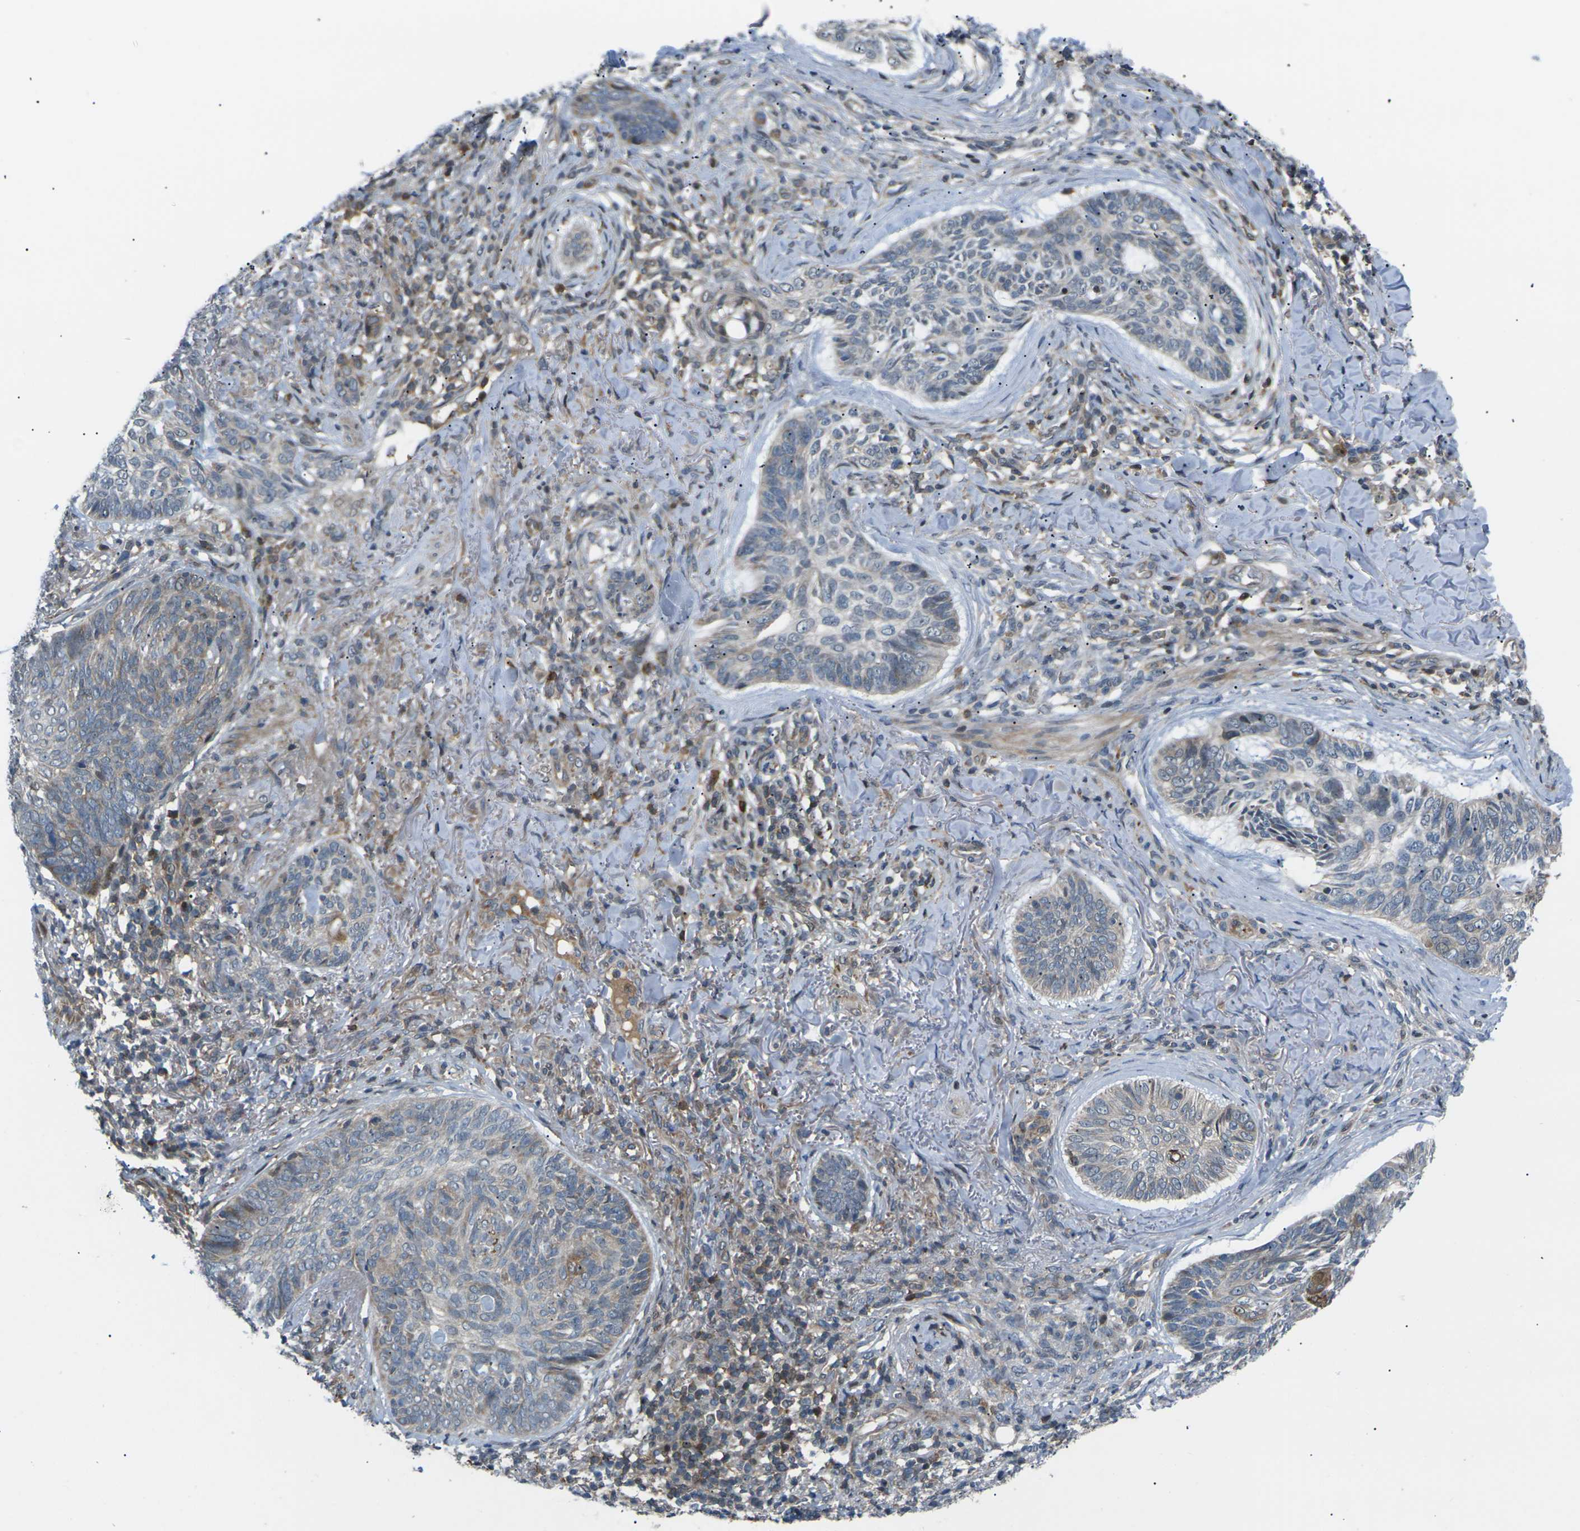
{"staining": {"intensity": "negative", "quantity": "none", "location": "none"}, "tissue": "skin cancer", "cell_type": "Tumor cells", "image_type": "cancer", "snomed": [{"axis": "morphology", "description": "Basal cell carcinoma"}, {"axis": "topography", "description": "Skin"}], "caption": "DAB (3,3'-diaminobenzidine) immunohistochemical staining of human basal cell carcinoma (skin) displays no significant expression in tumor cells.", "gene": "RPS6KA3", "patient": {"sex": "male", "age": 43}}